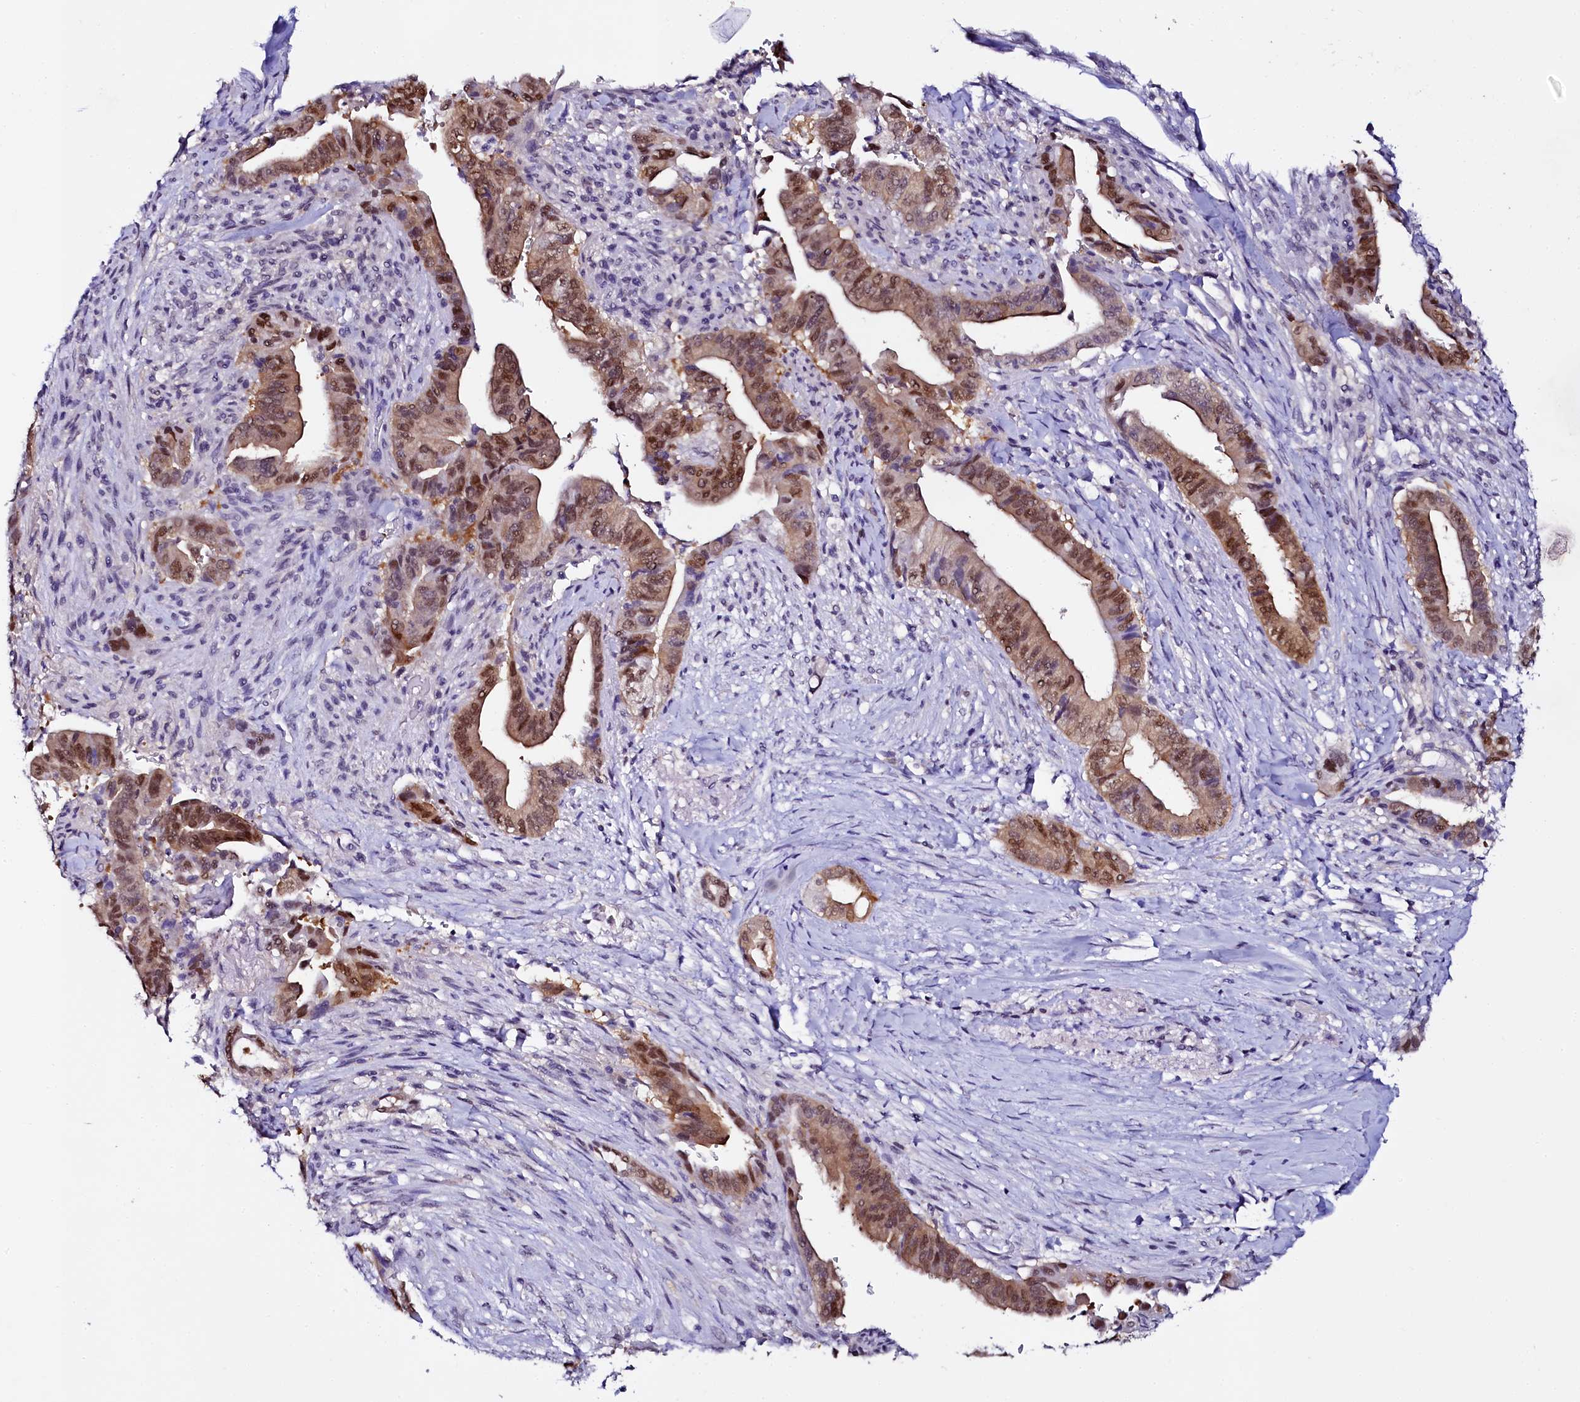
{"staining": {"intensity": "moderate", "quantity": ">75%", "location": "nuclear"}, "tissue": "pancreatic cancer", "cell_type": "Tumor cells", "image_type": "cancer", "snomed": [{"axis": "morphology", "description": "Adenocarcinoma, NOS"}, {"axis": "topography", "description": "Pancreas"}], "caption": "Protein expression analysis of adenocarcinoma (pancreatic) displays moderate nuclear expression in about >75% of tumor cells.", "gene": "SORD", "patient": {"sex": "male", "age": 70}}